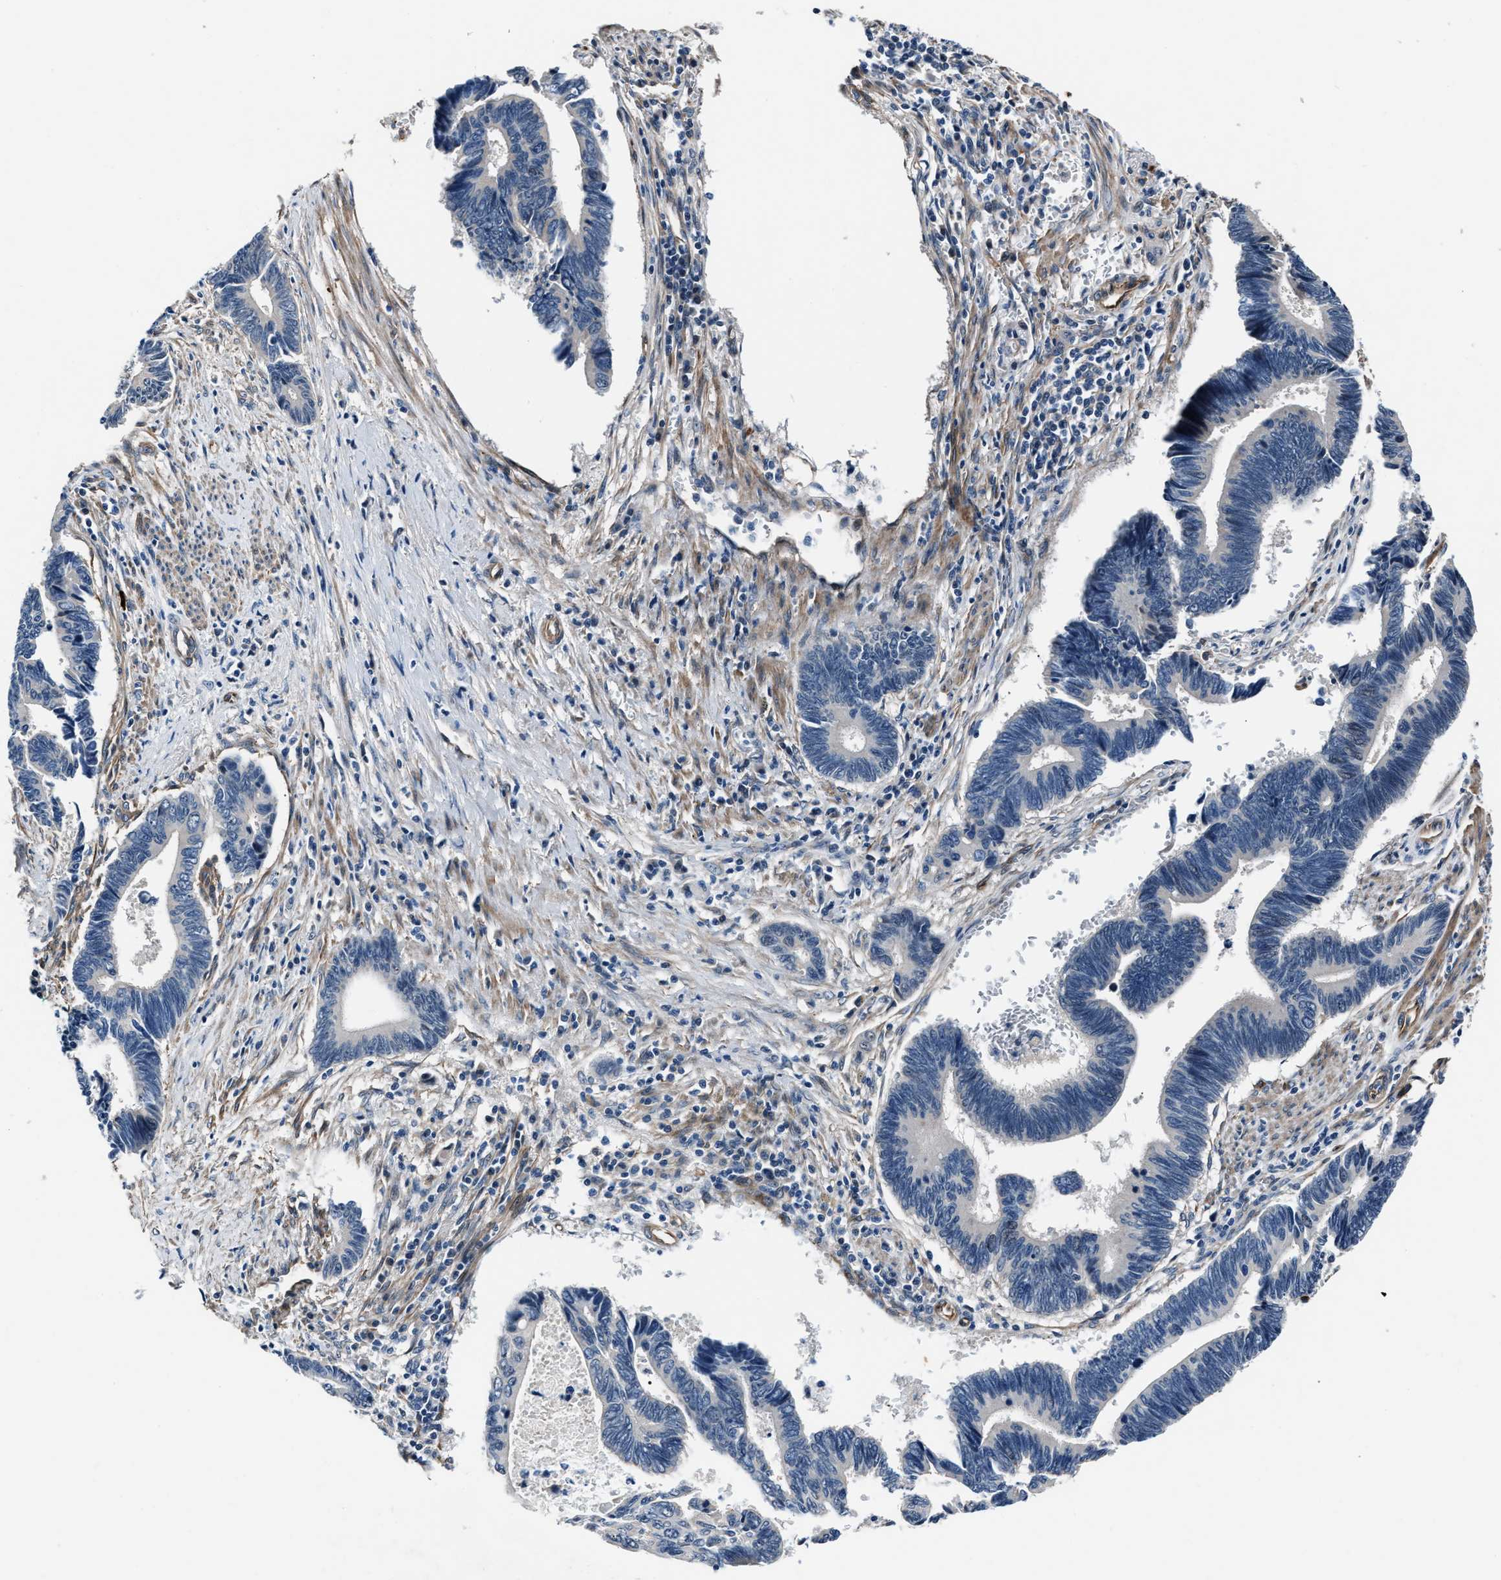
{"staining": {"intensity": "negative", "quantity": "none", "location": "none"}, "tissue": "pancreatic cancer", "cell_type": "Tumor cells", "image_type": "cancer", "snomed": [{"axis": "morphology", "description": "Adenocarcinoma, NOS"}, {"axis": "topography", "description": "Pancreas"}], "caption": "Pancreatic cancer (adenocarcinoma) was stained to show a protein in brown. There is no significant positivity in tumor cells.", "gene": "MPDZ", "patient": {"sex": "female", "age": 70}}